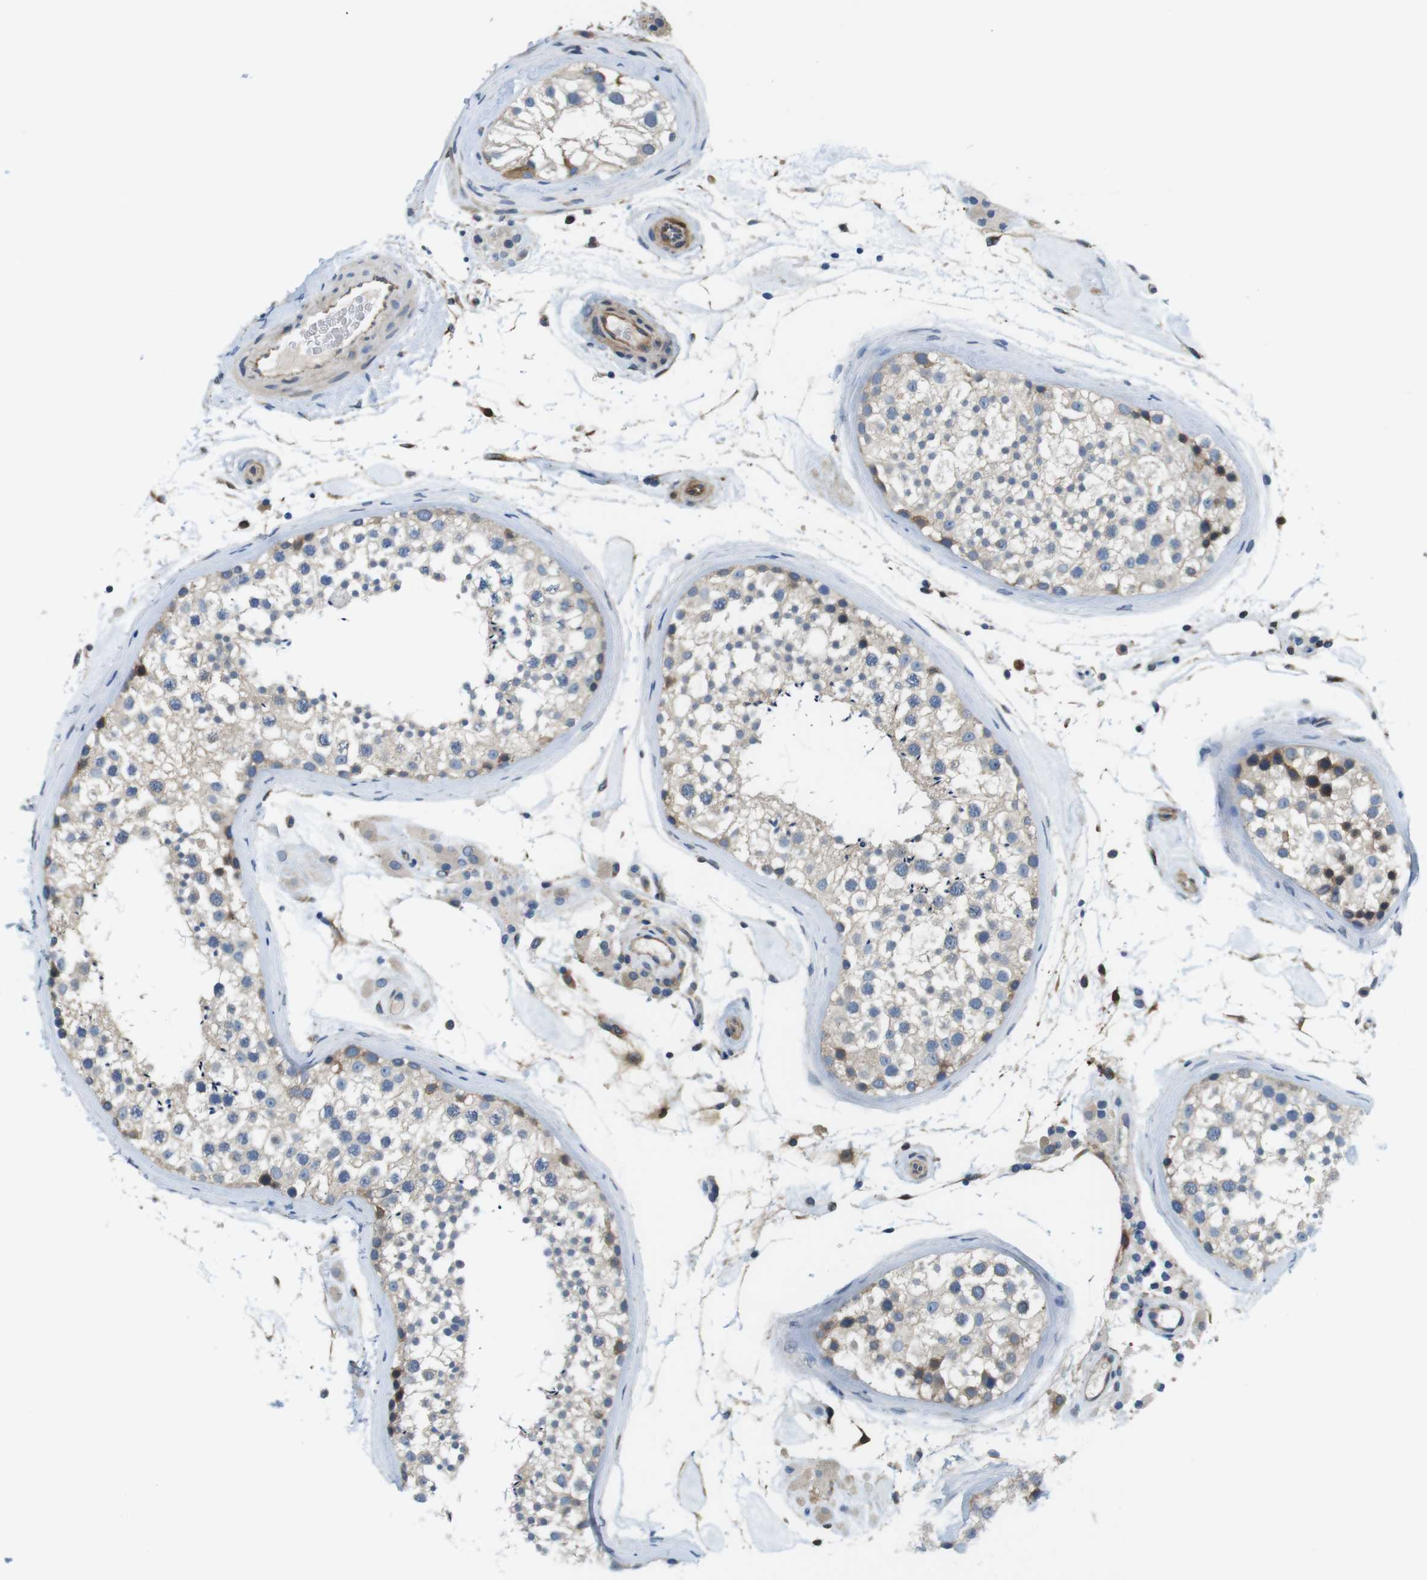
{"staining": {"intensity": "weak", "quantity": ">75%", "location": "cytoplasmic/membranous"}, "tissue": "testis", "cell_type": "Cells in seminiferous ducts", "image_type": "normal", "snomed": [{"axis": "morphology", "description": "Normal tissue, NOS"}, {"axis": "topography", "description": "Testis"}], "caption": "Immunohistochemical staining of benign human testis reveals low levels of weak cytoplasmic/membranous positivity in about >75% of cells in seminiferous ducts. (DAB (3,3'-diaminobenzidine) IHC with brightfield microscopy, high magnification).", "gene": "DCLK1", "patient": {"sex": "male", "age": 46}}